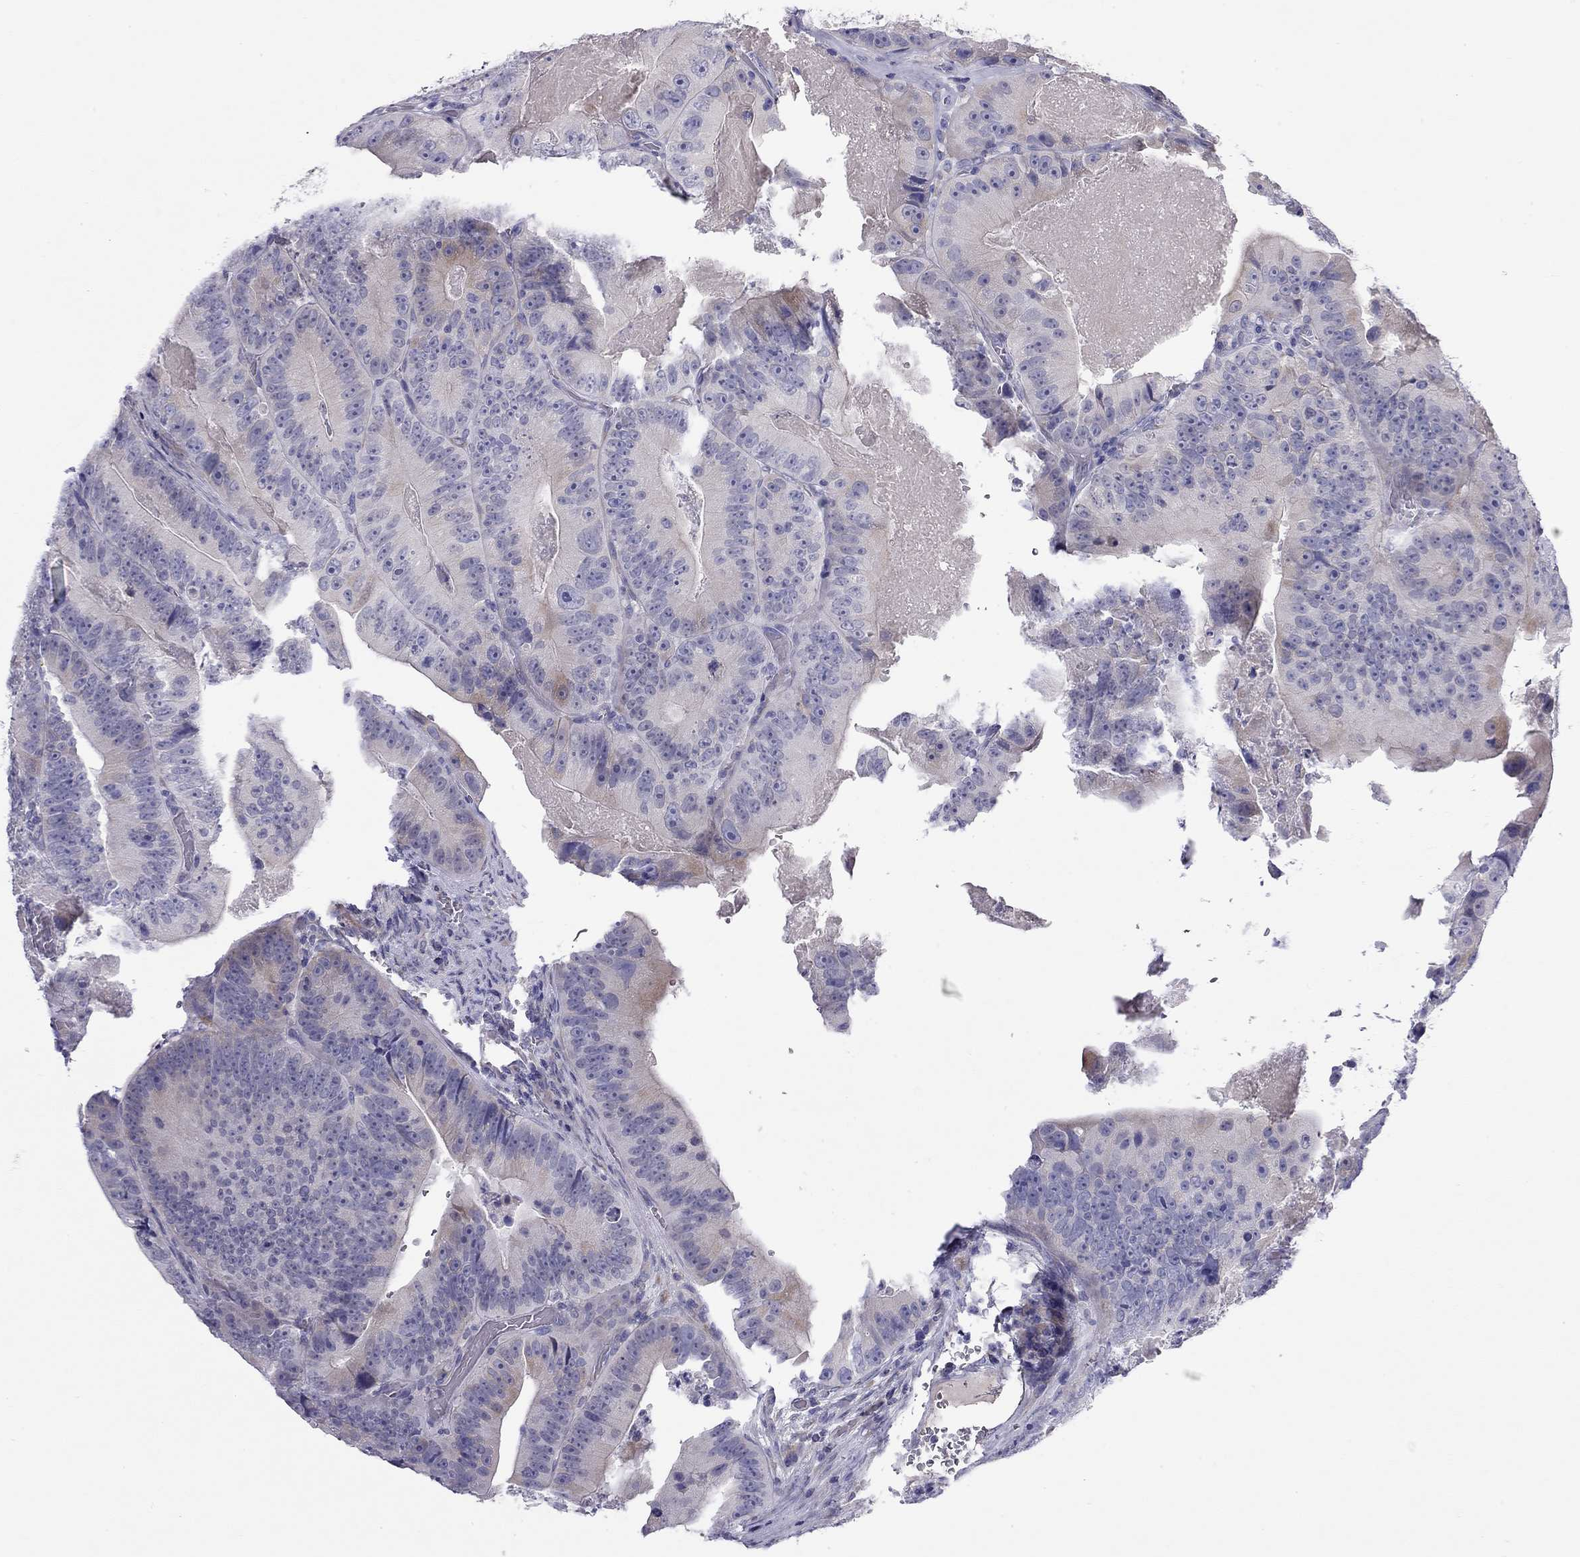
{"staining": {"intensity": "moderate", "quantity": "<25%", "location": "cytoplasmic/membranous"}, "tissue": "colorectal cancer", "cell_type": "Tumor cells", "image_type": "cancer", "snomed": [{"axis": "morphology", "description": "Adenocarcinoma, NOS"}, {"axis": "topography", "description": "Colon"}], "caption": "Protein expression analysis of colorectal adenocarcinoma demonstrates moderate cytoplasmic/membranous staining in about <25% of tumor cells.", "gene": "CPNE4", "patient": {"sex": "female", "age": 86}}